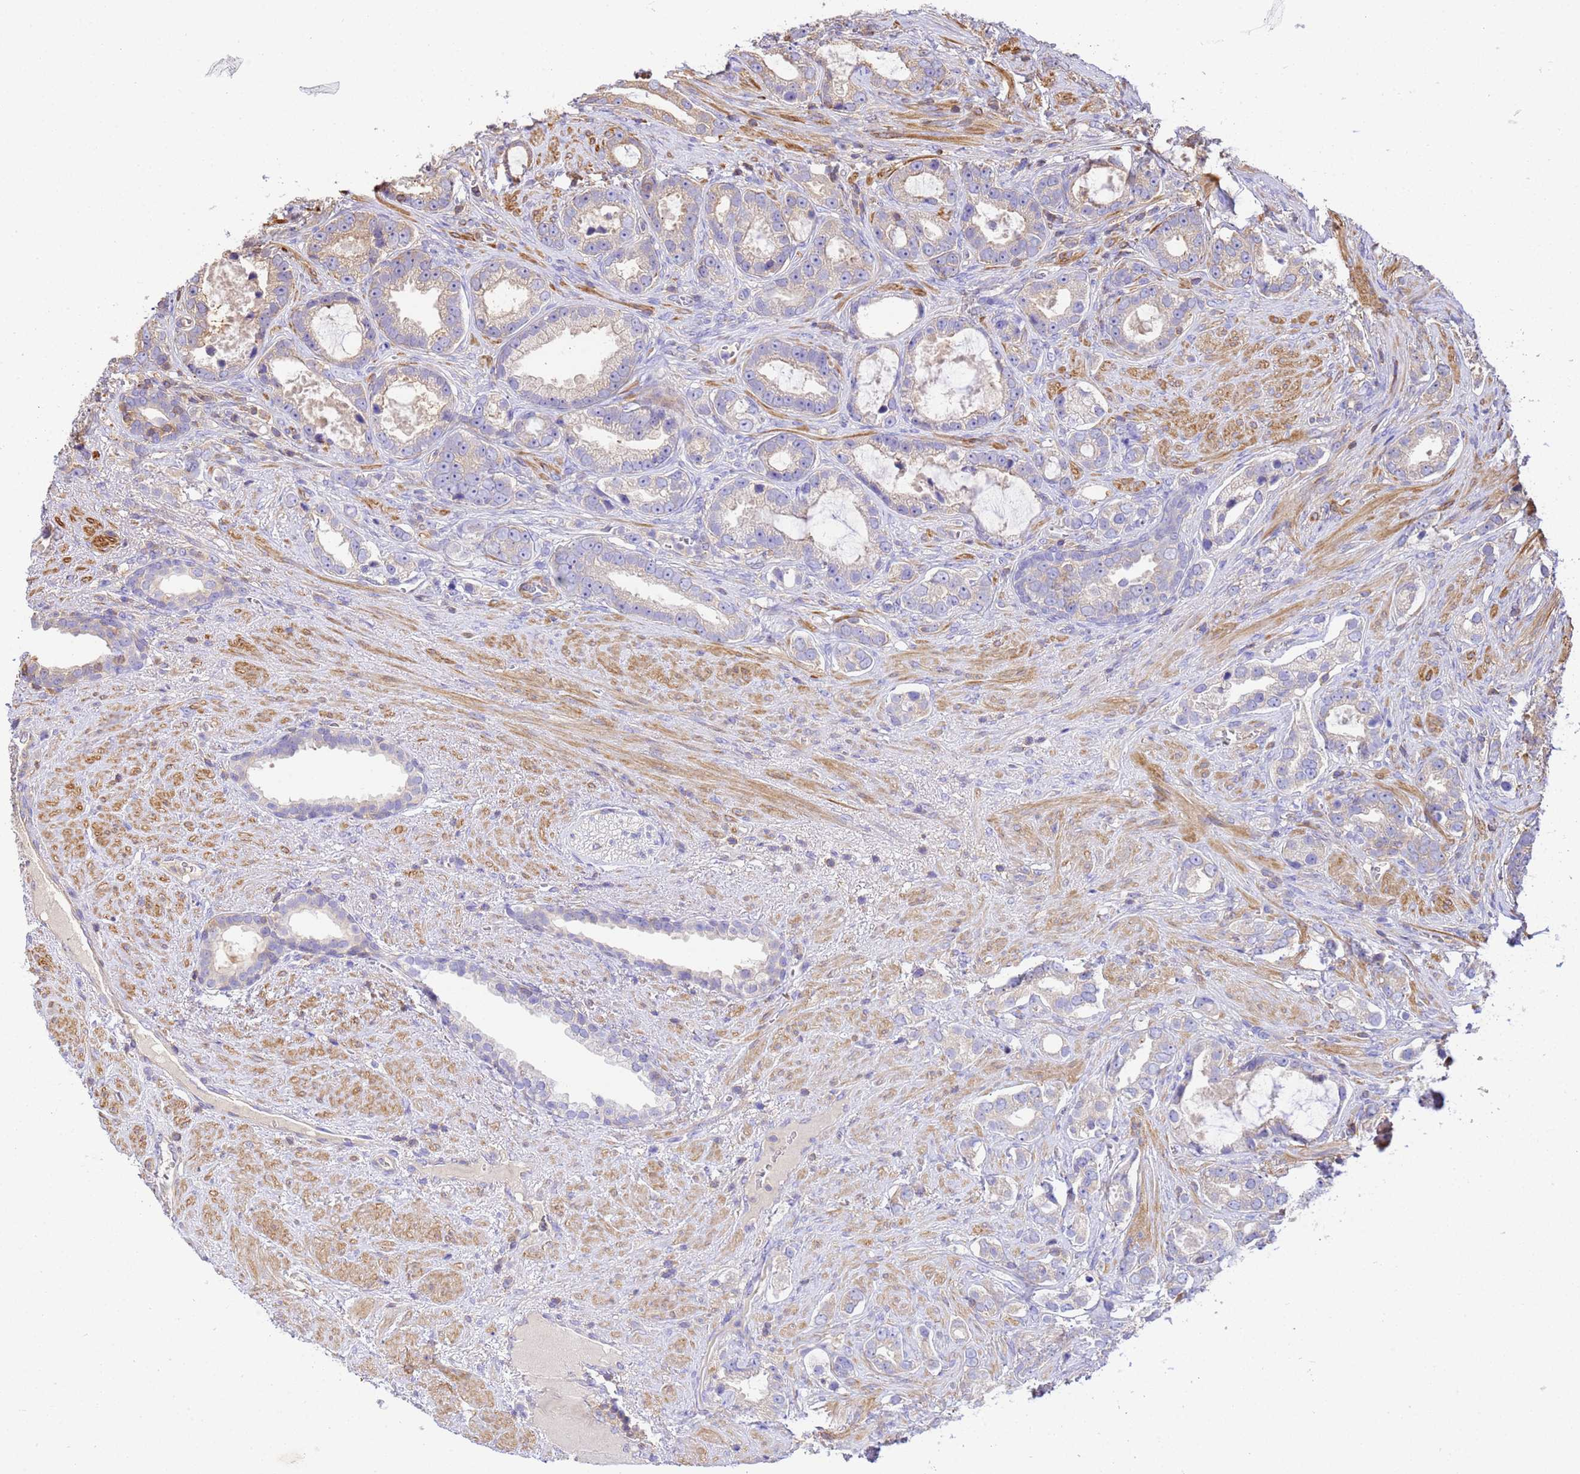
{"staining": {"intensity": "negative", "quantity": "none", "location": "none"}, "tissue": "prostate cancer", "cell_type": "Tumor cells", "image_type": "cancer", "snomed": [{"axis": "morphology", "description": "Adenocarcinoma, High grade"}, {"axis": "topography", "description": "Prostate"}], "caption": "Immunohistochemical staining of prostate cancer (adenocarcinoma (high-grade)) displays no significant expression in tumor cells.", "gene": "WDR64", "patient": {"sex": "male", "age": 67}}